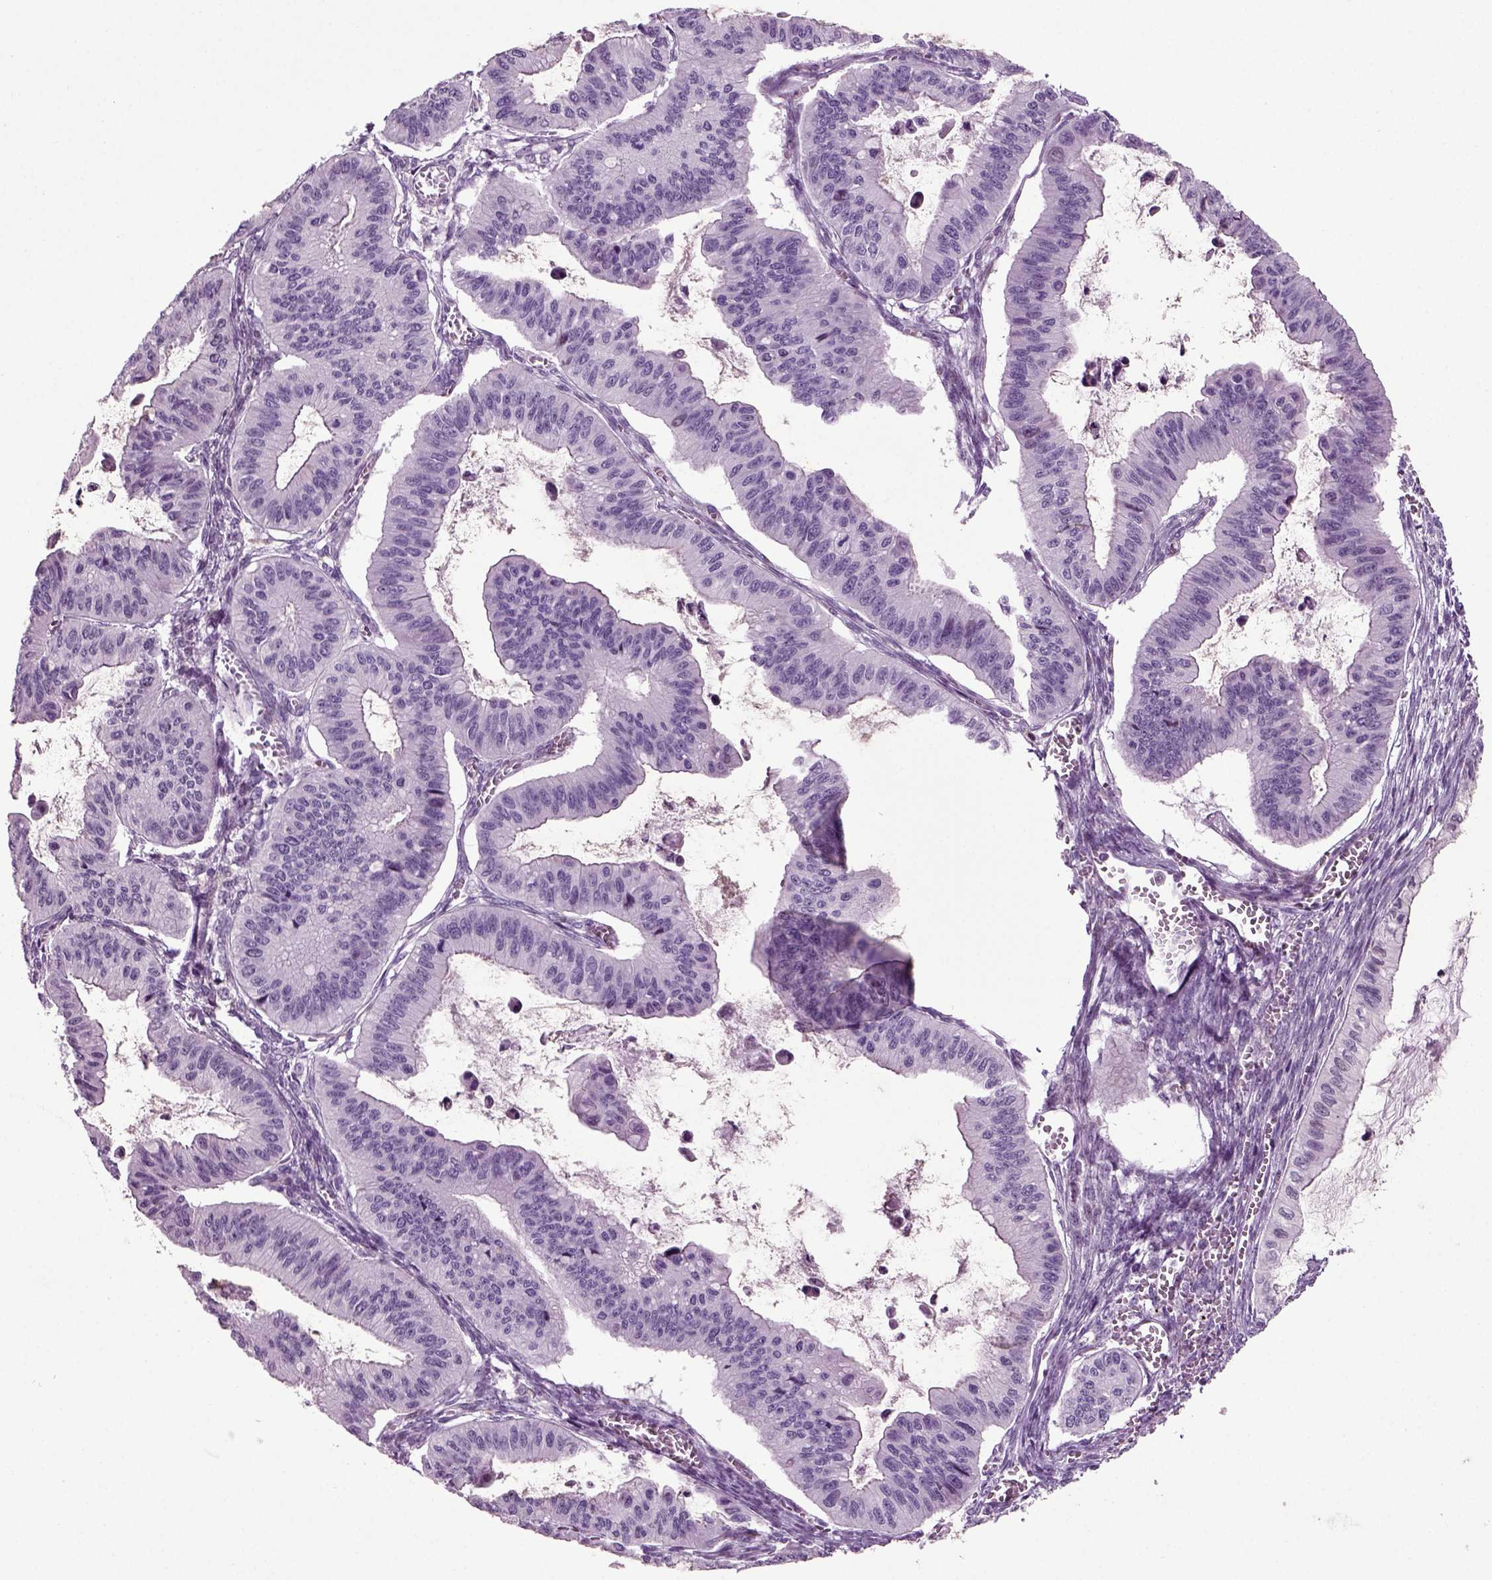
{"staining": {"intensity": "negative", "quantity": "none", "location": "none"}, "tissue": "ovarian cancer", "cell_type": "Tumor cells", "image_type": "cancer", "snomed": [{"axis": "morphology", "description": "Cystadenocarcinoma, mucinous, NOS"}, {"axis": "topography", "description": "Ovary"}], "caption": "Histopathology image shows no significant protein staining in tumor cells of ovarian cancer (mucinous cystadenocarcinoma). (DAB IHC with hematoxylin counter stain).", "gene": "ARID3A", "patient": {"sex": "female", "age": 72}}